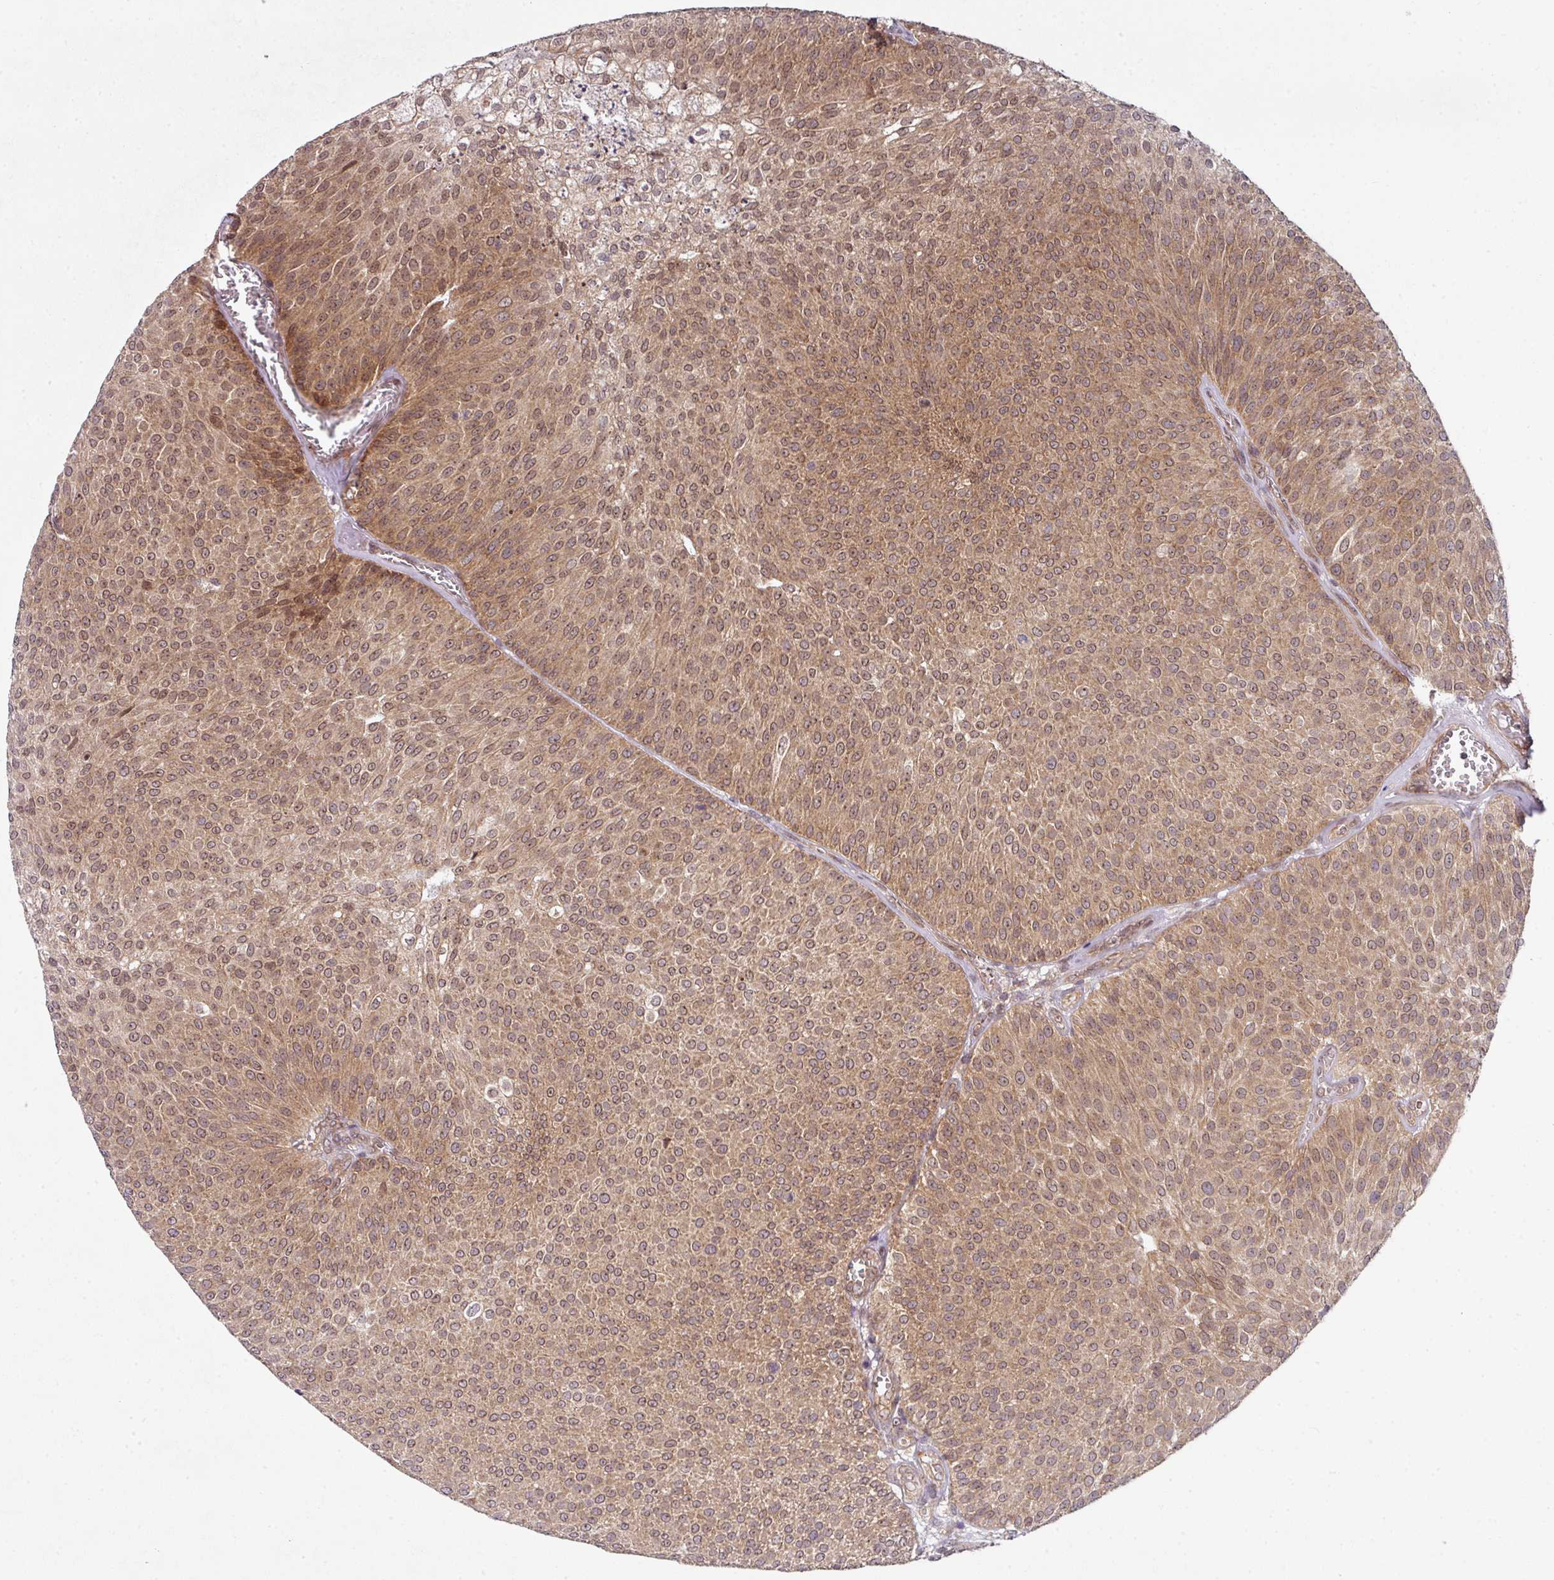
{"staining": {"intensity": "moderate", "quantity": ">75%", "location": "cytoplasmic/membranous,nuclear"}, "tissue": "urothelial cancer", "cell_type": "Tumor cells", "image_type": "cancer", "snomed": [{"axis": "morphology", "description": "Urothelial carcinoma, Low grade"}, {"axis": "topography", "description": "Urinary bladder"}], "caption": "Moderate cytoplasmic/membranous and nuclear staining is seen in approximately >75% of tumor cells in urothelial cancer.", "gene": "CAMLG", "patient": {"sex": "female", "age": 79}}